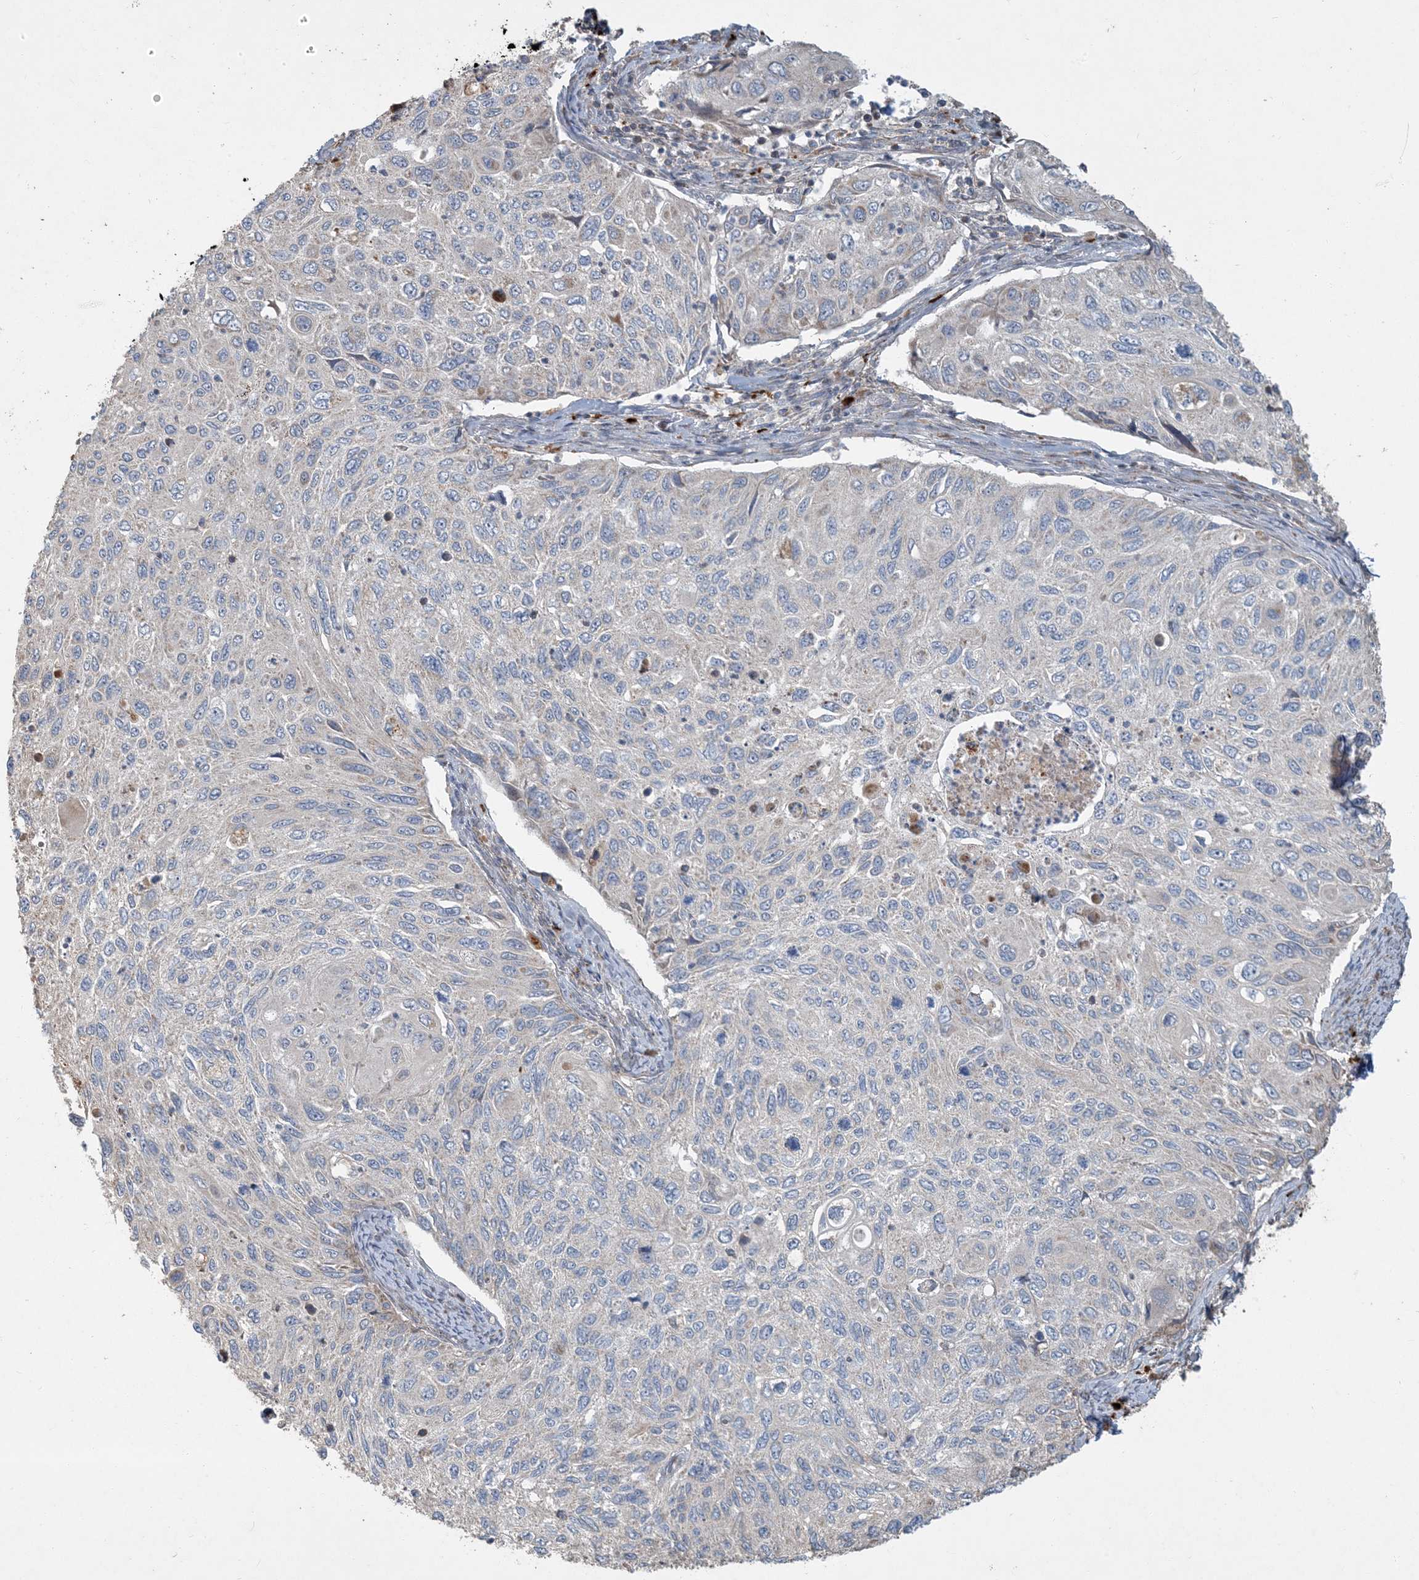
{"staining": {"intensity": "negative", "quantity": "none", "location": "none"}, "tissue": "cervical cancer", "cell_type": "Tumor cells", "image_type": "cancer", "snomed": [{"axis": "morphology", "description": "Squamous cell carcinoma, NOS"}, {"axis": "topography", "description": "Cervix"}], "caption": "Photomicrograph shows no protein expression in tumor cells of cervical cancer tissue.", "gene": "LTN1", "patient": {"sex": "female", "age": 70}}